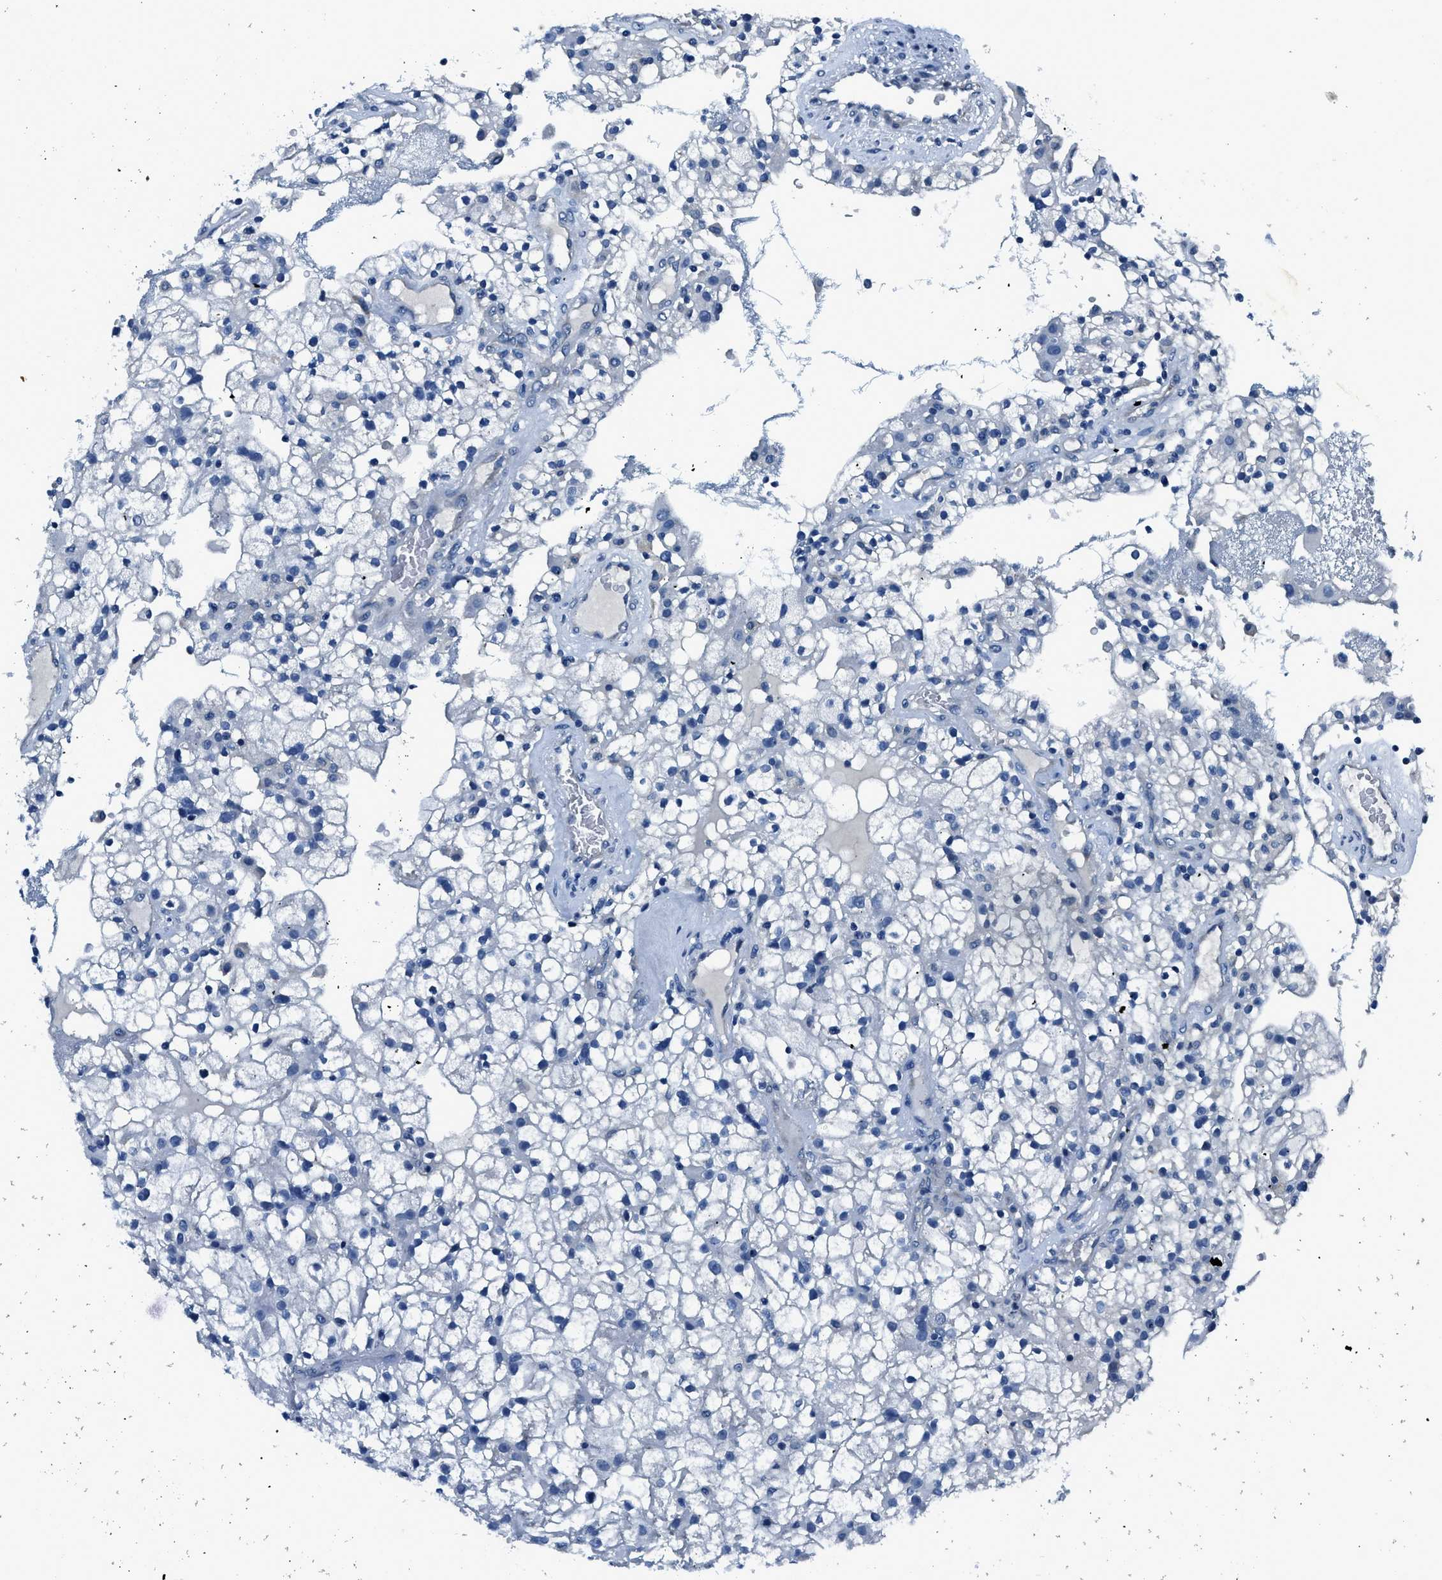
{"staining": {"intensity": "negative", "quantity": "none", "location": "none"}, "tissue": "renal cancer", "cell_type": "Tumor cells", "image_type": "cancer", "snomed": [{"axis": "morphology", "description": "Adenocarcinoma, NOS"}, {"axis": "topography", "description": "Kidney"}], "caption": "Tumor cells show no significant expression in renal cancer (adenocarcinoma).", "gene": "GJA3", "patient": {"sex": "female", "age": 52}}